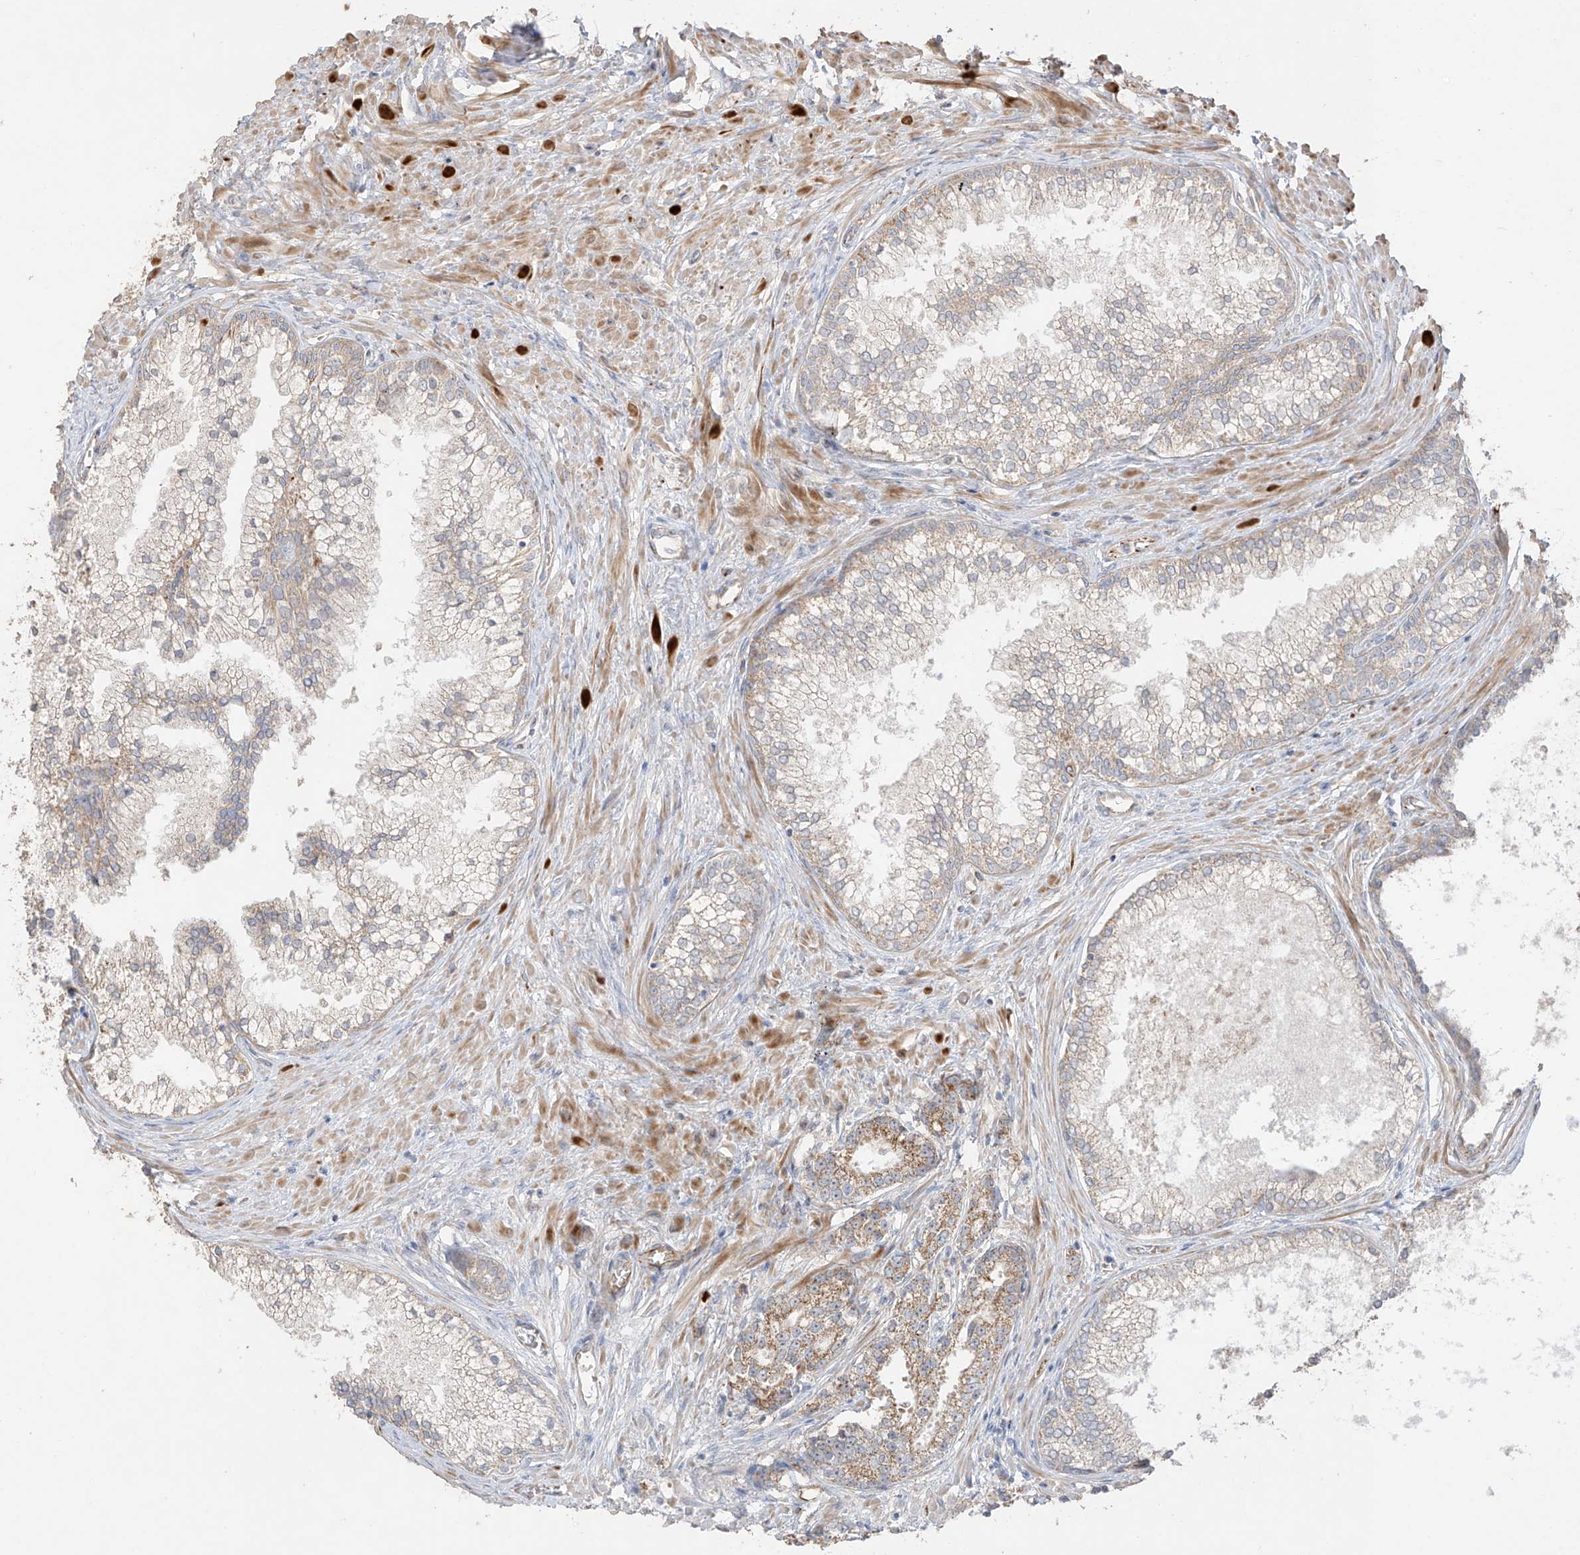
{"staining": {"intensity": "moderate", "quantity": "<25%", "location": "cytoplasmic/membranous"}, "tissue": "prostate cancer", "cell_type": "Tumor cells", "image_type": "cancer", "snomed": [{"axis": "morphology", "description": "Adenocarcinoma, High grade"}, {"axis": "topography", "description": "Prostate"}], "caption": "Tumor cells demonstrate moderate cytoplasmic/membranous positivity in approximately <25% of cells in prostate cancer. Immunohistochemistry stains the protein of interest in brown and the nuclei are stained blue.", "gene": "DCDC2", "patient": {"sex": "male", "age": 69}}